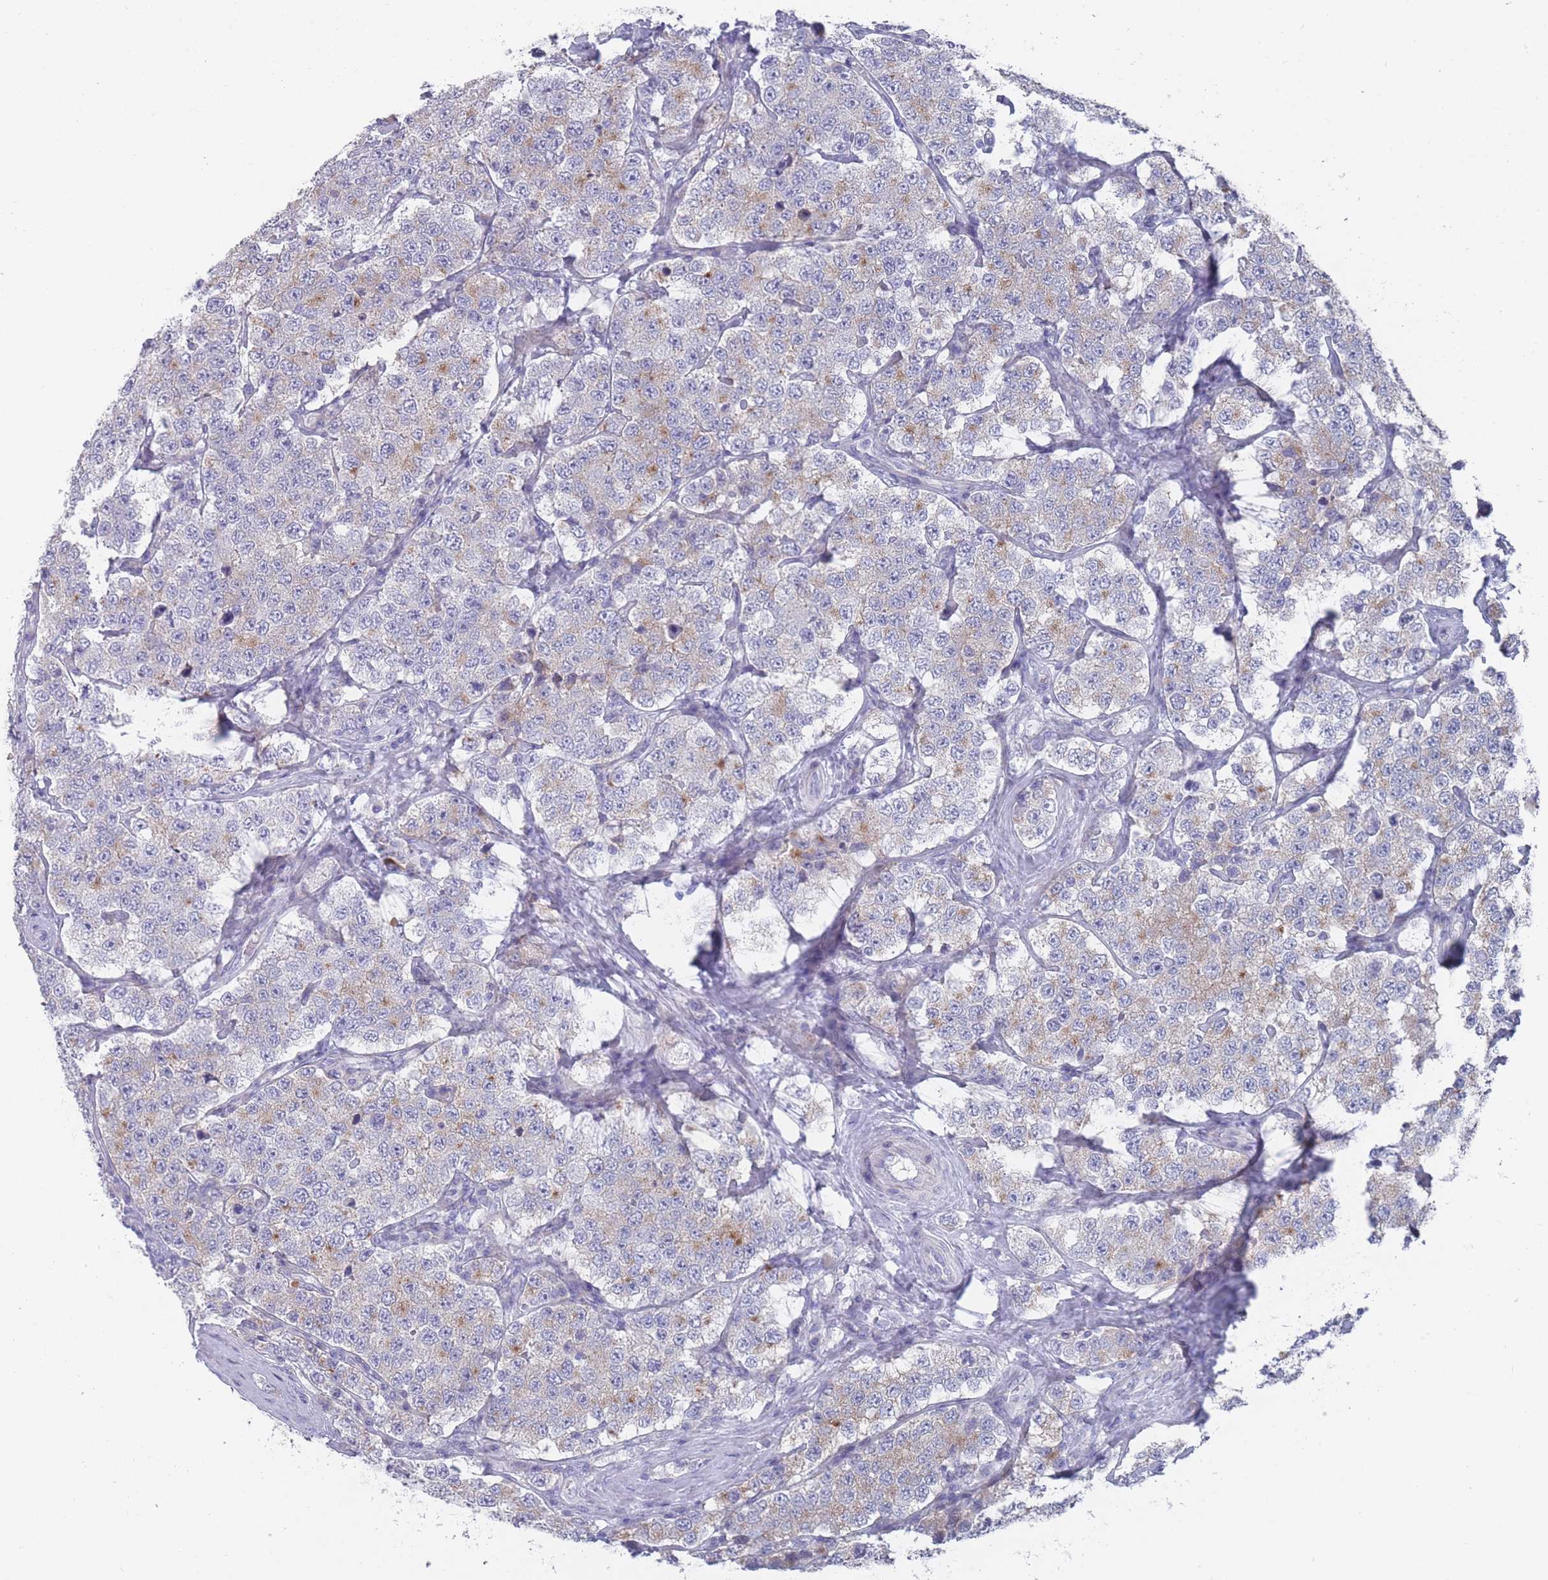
{"staining": {"intensity": "weak", "quantity": "<25%", "location": "cytoplasmic/membranous"}, "tissue": "testis cancer", "cell_type": "Tumor cells", "image_type": "cancer", "snomed": [{"axis": "morphology", "description": "Seminoma, NOS"}, {"axis": "topography", "description": "Testis"}], "caption": "A high-resolution micrograph shows immunohistochemistry staining of testis cancer, which displays no significant staining in tumor cells.", "gene": "PIGU", "patient": {"sex": "male", "age": 34}}